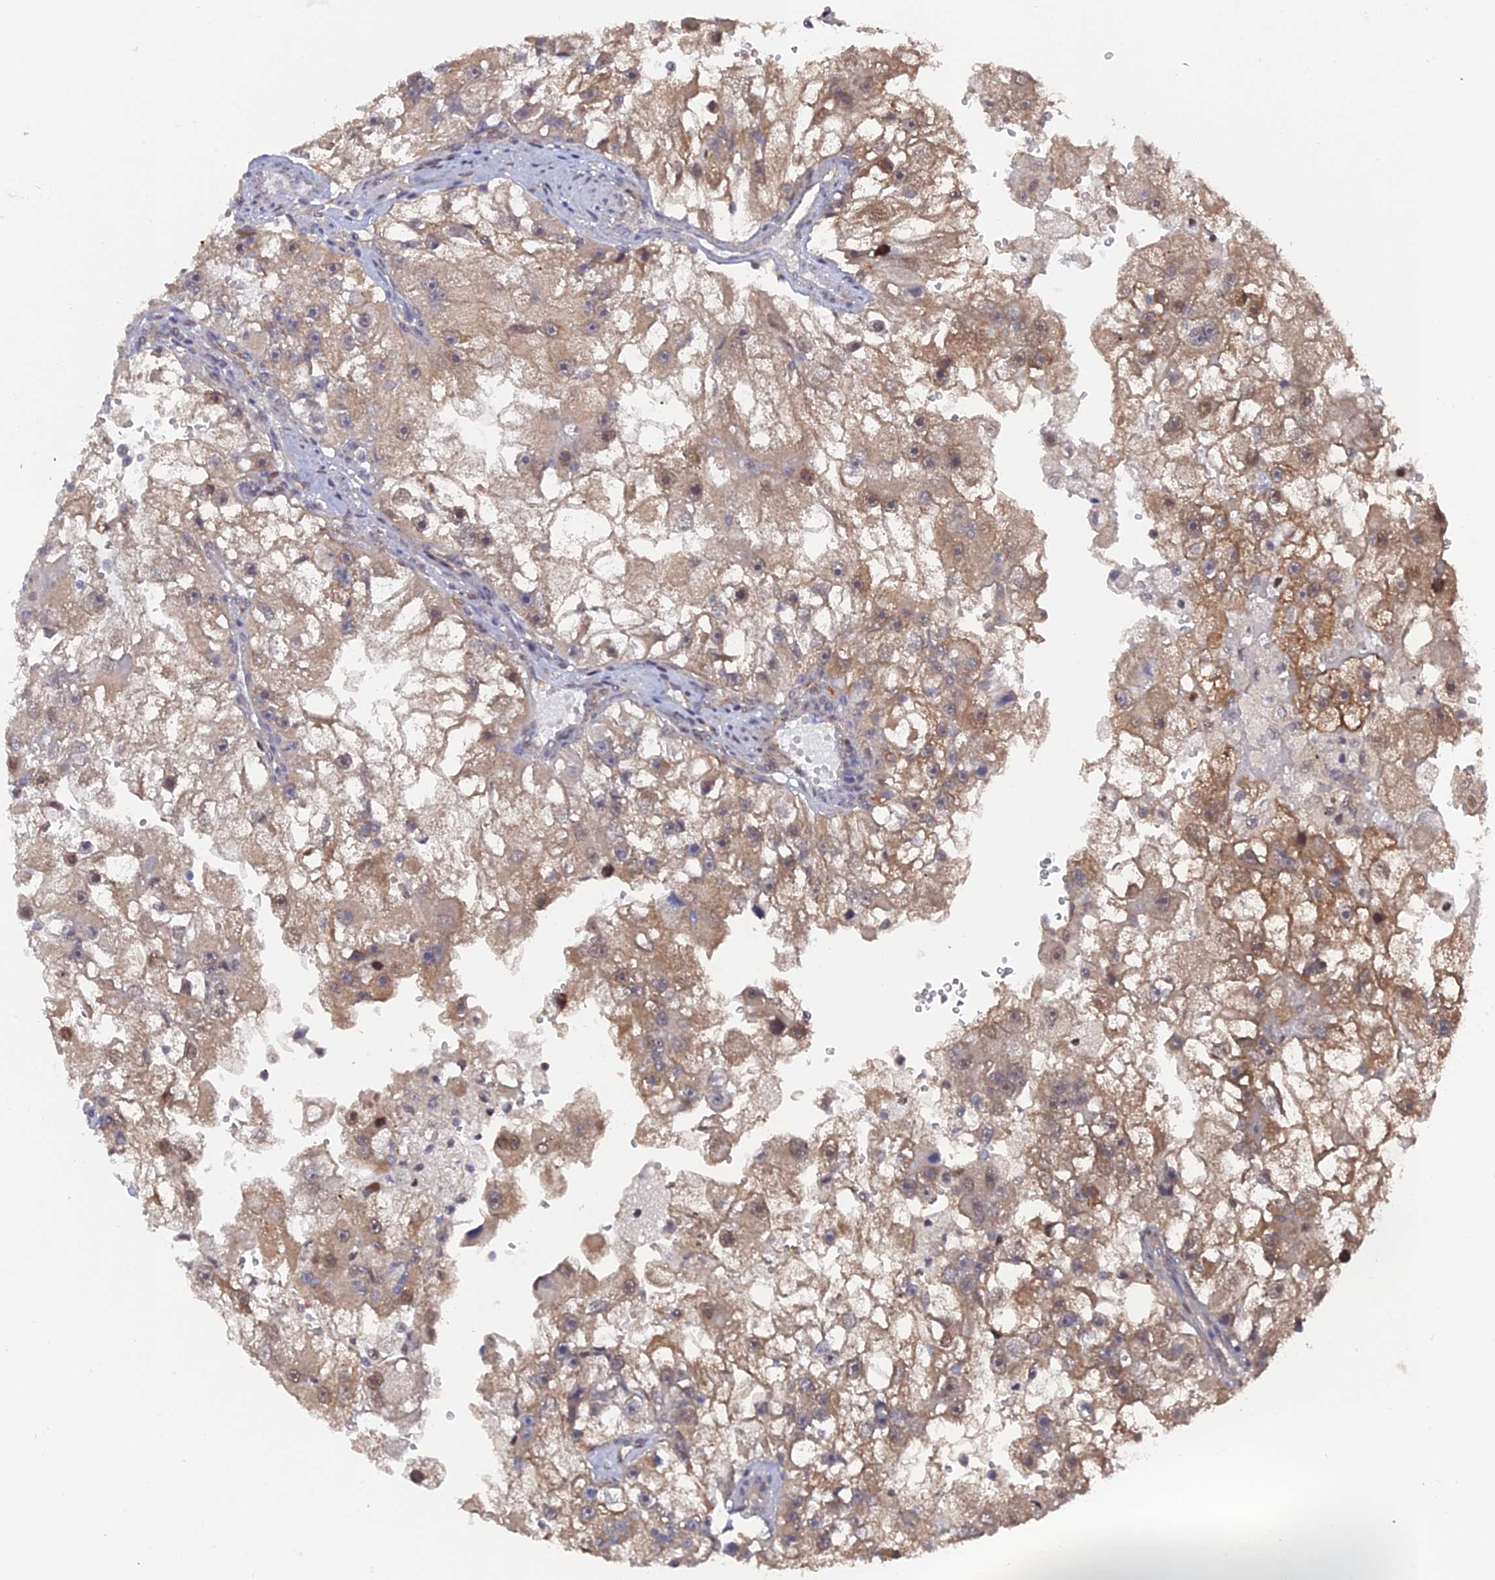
{"staining": {"intensity": "moderate", "quantity": "25%-75%", "location": "cytoplasmic/membranous"}, "tissue": "renal cancer", "cell_type": "Tumor cells", "image_type": "cancer", "snomed": [{"axis": "morphology", "description": "Adenocarcinoma, NOS"}, {"axis": "topography", "description": "Kidney"}], "caption": "Immunohistochemical staining of human renal adenocarcinoma reveals moderate cytoplasmic/membranous protein expression in about 25%-75% of tumor cells.", "gene": "UNC5D", "patient": {"sex": "male", "age": 63}}